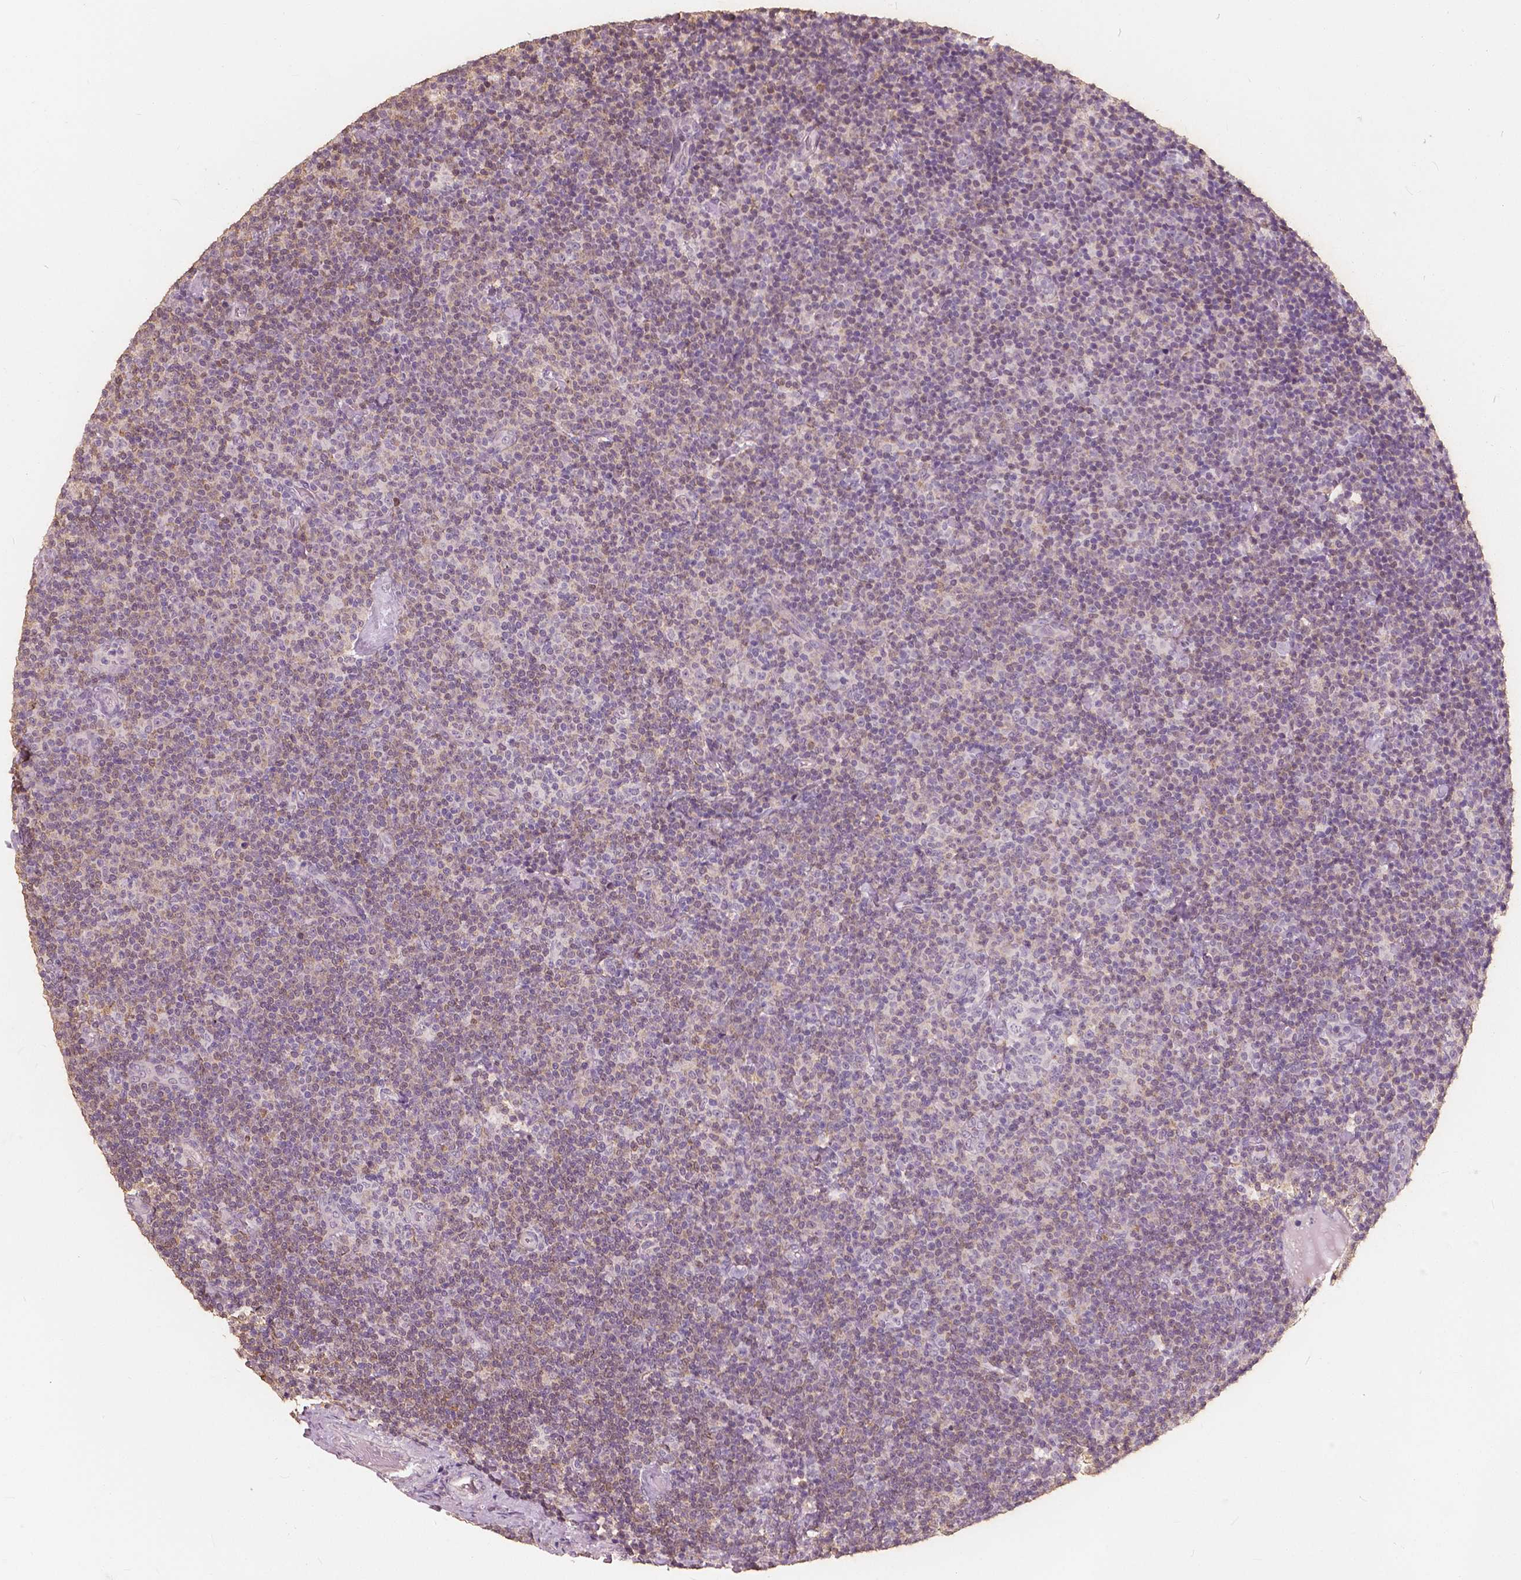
{"staining": {"intensity": "weak", "quantity": "<25%", "location": "nuclear"}, "tissue": "lymphoma", "cell_type": "Tumor cells", "image_type": "cancer", "snomed": [{"axis": "morphology", "description": "Malignant lymphoma, non-Hodgkin's type, Low grade"}, {"axis": "topography", "description": "Lymph node"}], "caption": "The immunohistochemistry (IHC) micrograph has no significant staining in tumor cells of low-grade malignant lymphoma, non-Hodgkin's type tissue.", "gene": "SAT2", "patient": {"sex": "male", "age": 81}}